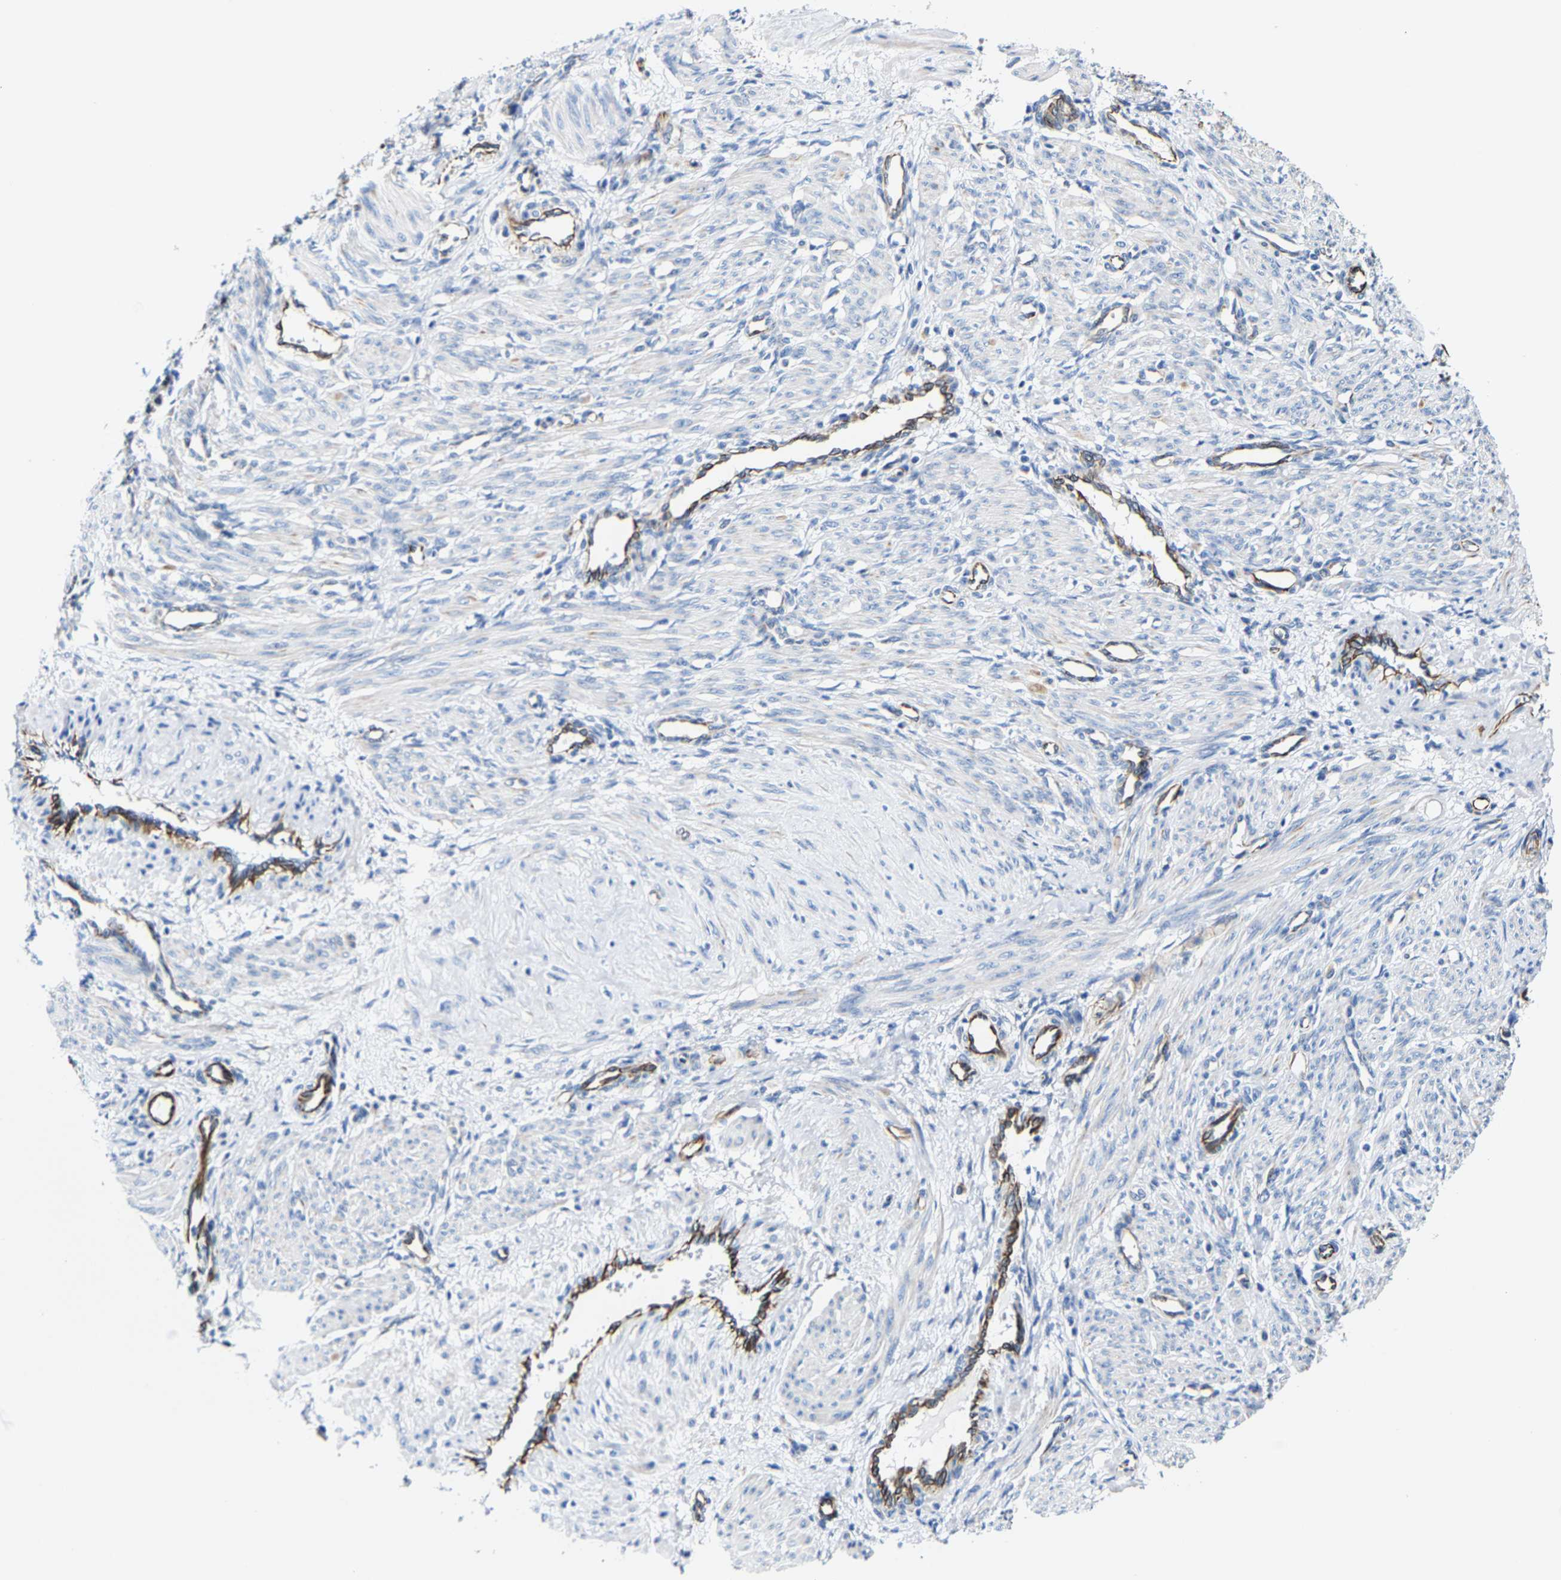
{"staining": {"intensity": "negative", "quantity": "none", "location": "none"}, "tissue": "smooth muscle", "cell_type": "Smooth muscle cells", "image_type": "normal", "snomed": [{"axis": "morphology", "description": "Normal tissue, NOS"}, {"axis": "topography", "description": "Endometrium"}], "caption": "This is a image of immunohistochemistry staining of benign smooth muscle, which shows no staining in smooth muscle cells.", "gene": "MMEL1", "patient": {"sex": "female", "age": 33}}